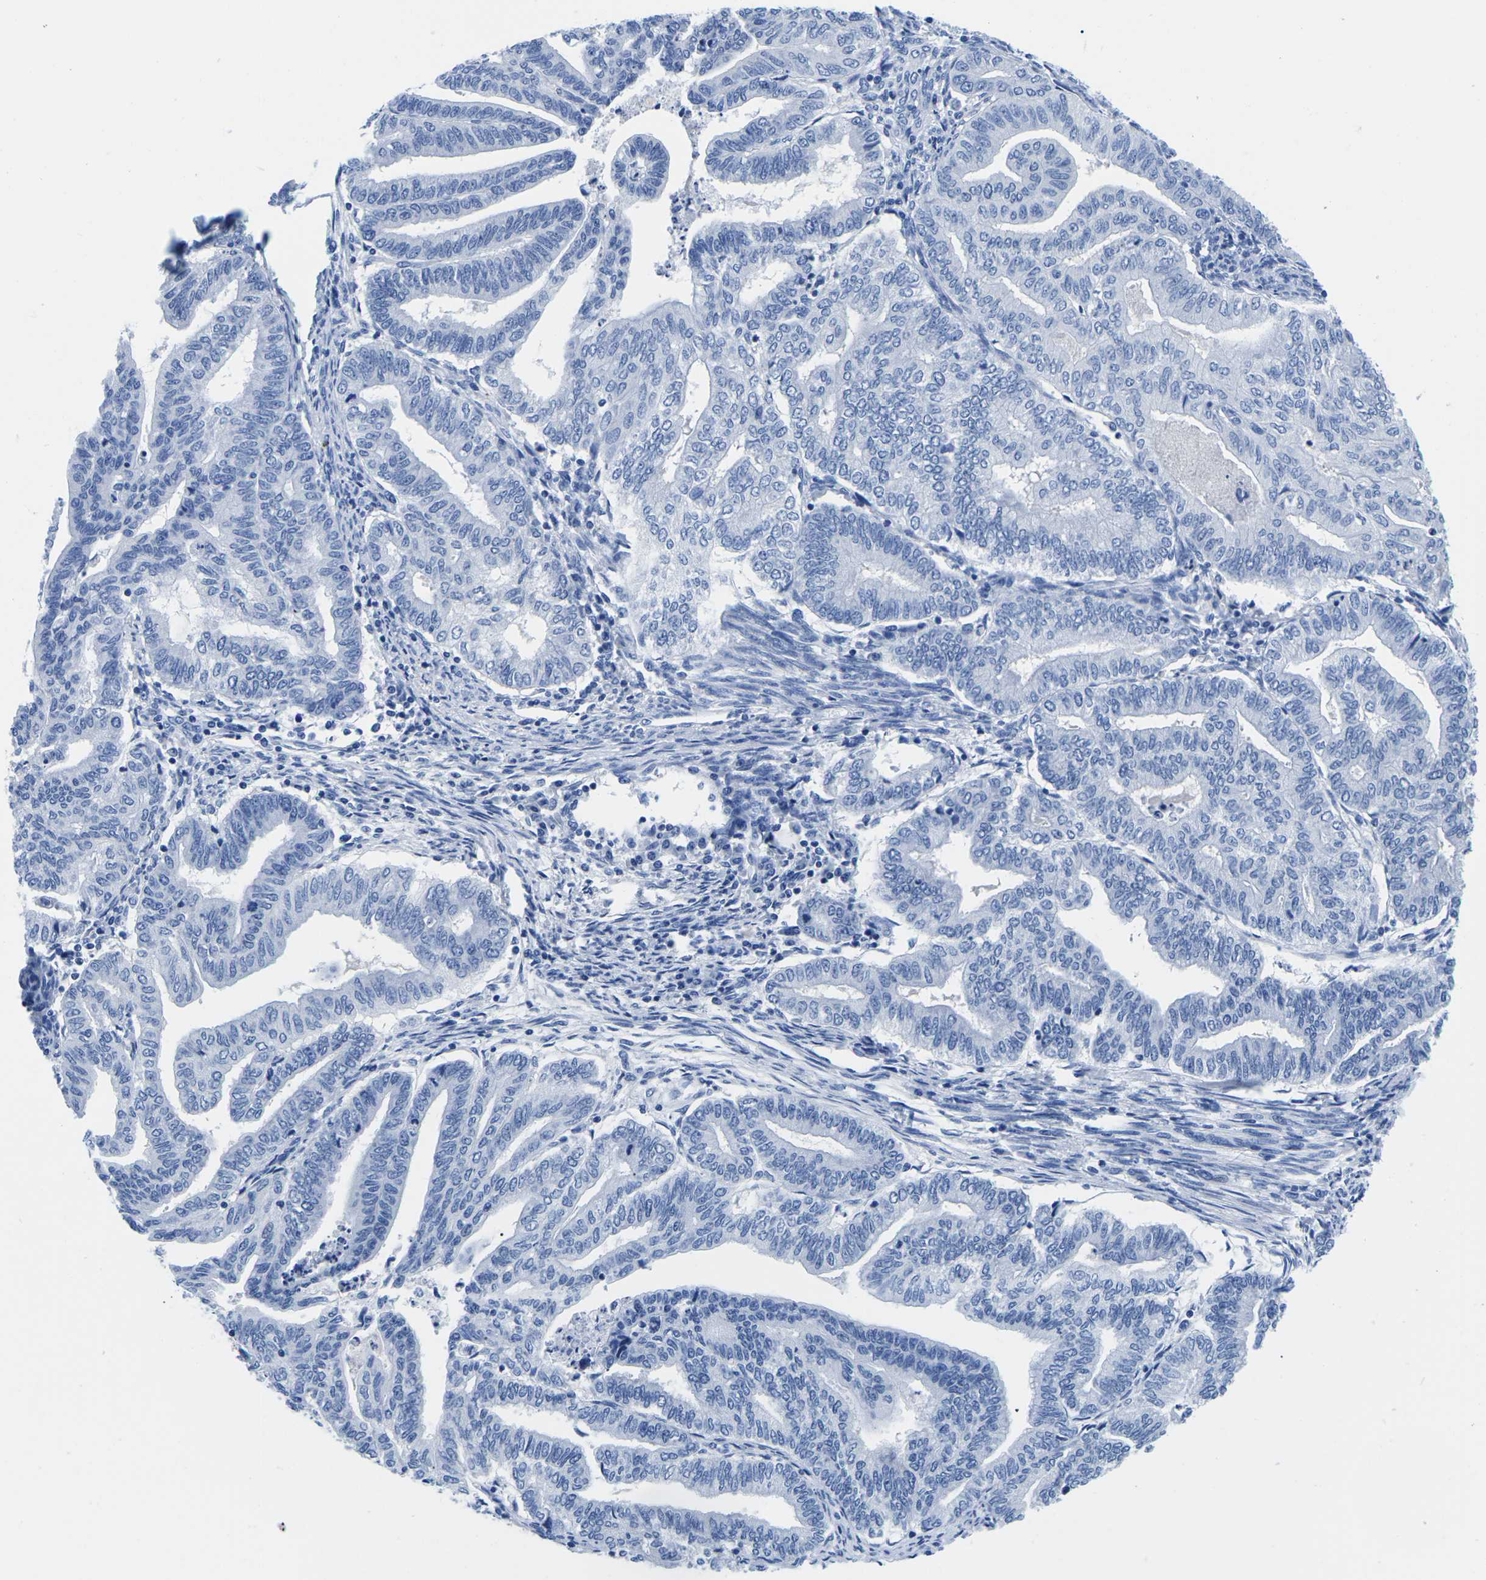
{"staining": {"intensity": "negative", "quantity": "none", "location": "none"}, "tissue": "endometrial cancer", "cell_type": "Tumor cells", "image_type": "cancer", "snomed": [{"axis": "morphology", "description": "Adenocarcinoma, NOS"}, {"axis": "topography", "description": "Endometrium"}], "caption": "IHC photomicrograph of endometrial cancer stained for a protein (brown), which shows no staining in tumor cells.", "gene": "CYP1A2", "patient": {"sex": "female", "age": 79}}